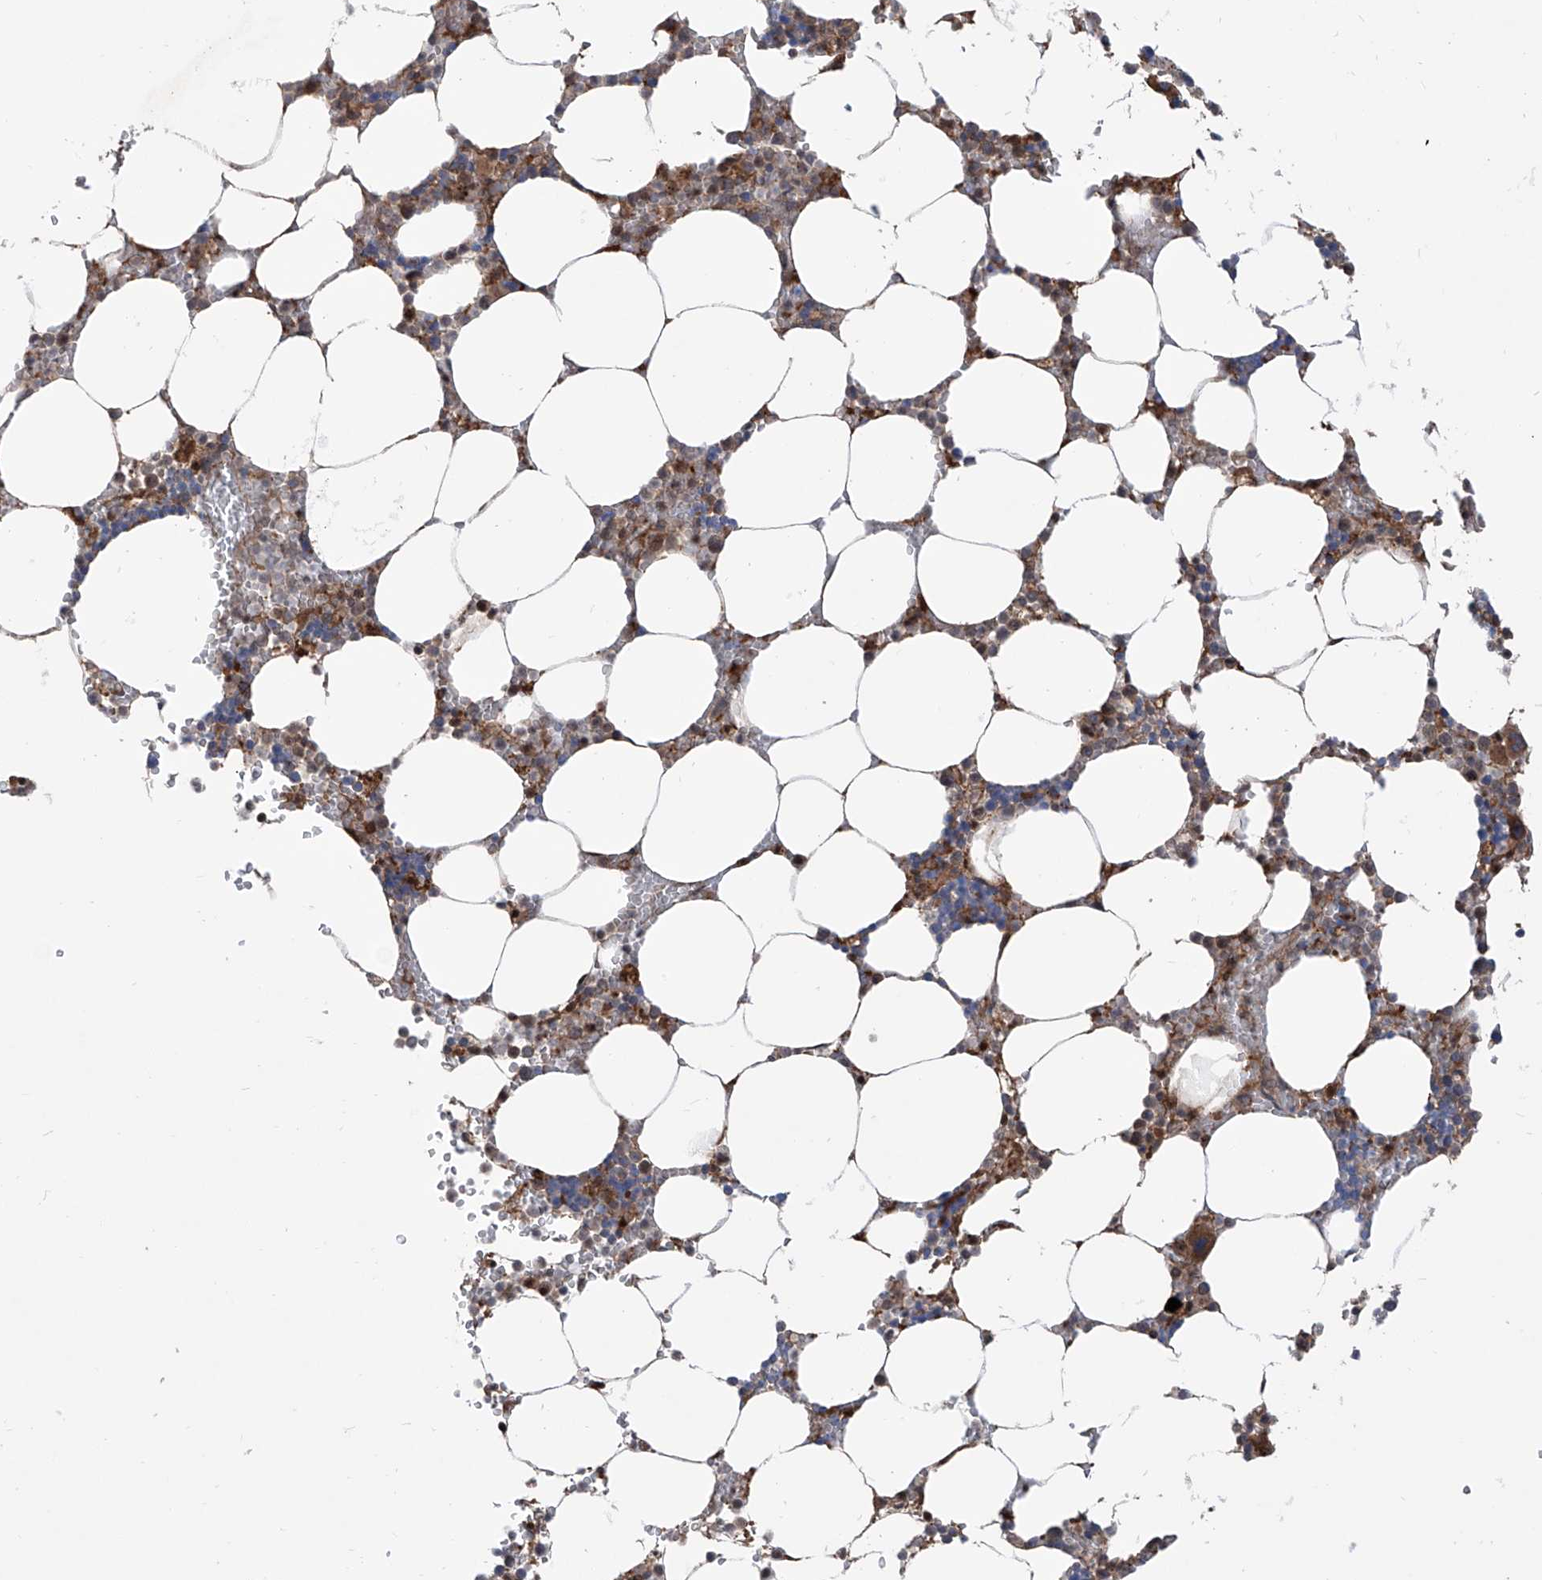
{"staining": {"intensity": "moderate", "quantity": "25%-75%", "location": "cytoplasmic/membranous"}, "tissue": "bone marrow", "cell_type": "Hematopoietic cells", "image_type": "normal", "snomed": [{"axis": "morphology", "description": "Normal tissue, NOS"}, {"axis": "topography", "description": "Bone marrow"}], "caption": "Bone marrow stained for a protein (brown) displays moderate cytoplasmic/membranous positive positivity in approximately 25%-75% of hematopoietic cells.", "gene": "HOXC8", "patient": {"sex": "male", "age": 70}}